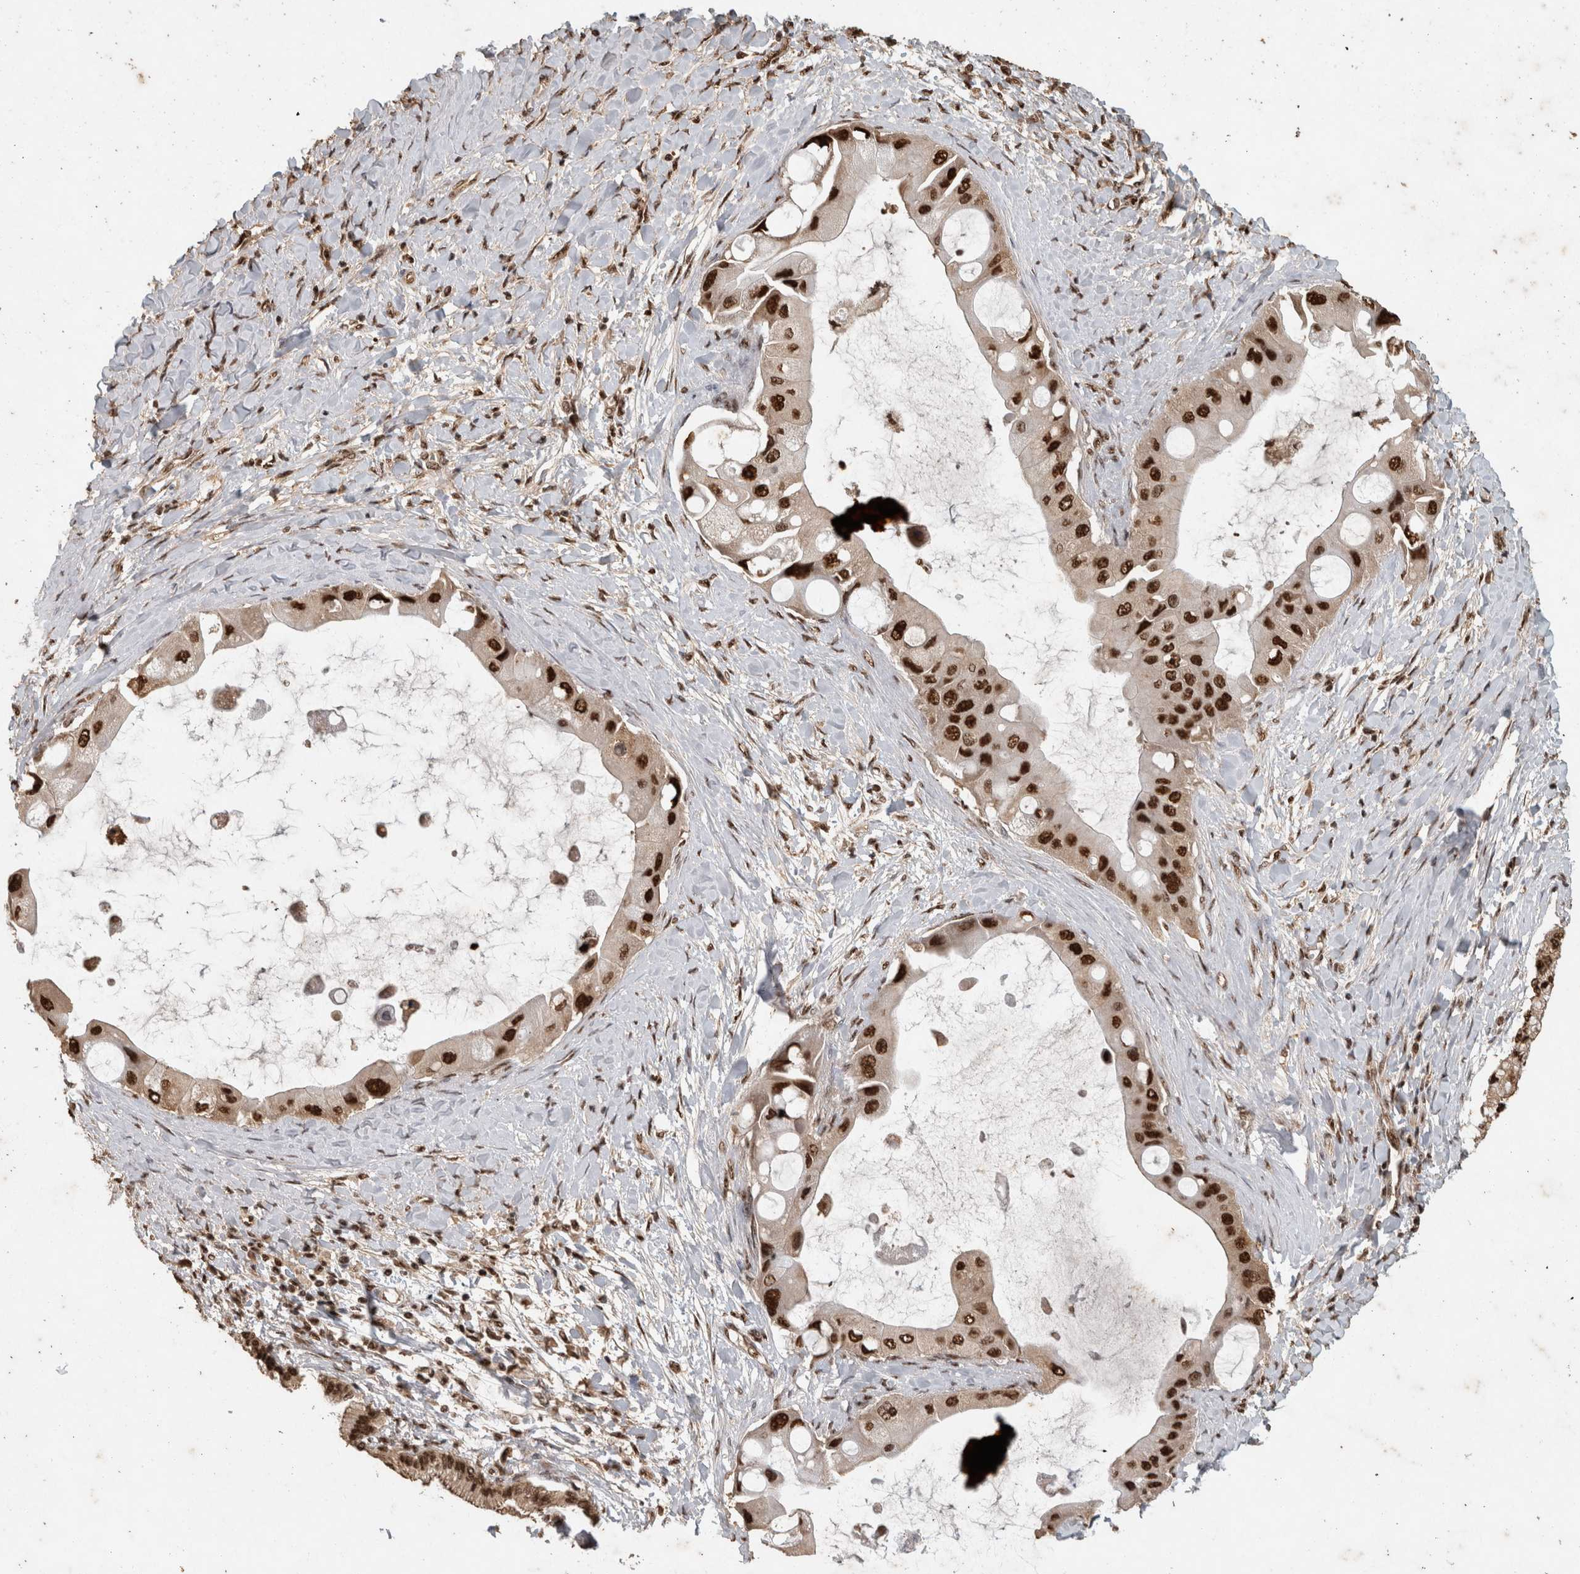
{"staining": {"intensity": "strong", "quantity": ">75%", "location": "nuclear"}, "tissue": "liver cancer", "cell_type": "Tumor cells", "image_type": "cancer", "snomed": [{"axis": "morphology", "description": "Normal tissue, NOS"}, {"axis": "morphology", "description": "Cholangiocarcinoma"}, {"axis": "topography", "description": "Liver"}, {"axis": "topography", "description": "Peripheral nerve tissue"}], "caption": "The photomicrograph exhibits immunohistochemical staining of cholangiocarcinoma (liver). There is strong nuclear staining is identified in about >75% of tumor cells. (DAB IHC, brown staining for protein, blue staining for nuclei).", "gene": "RAD50", "patient": {"sex": "male", "age": 50}}